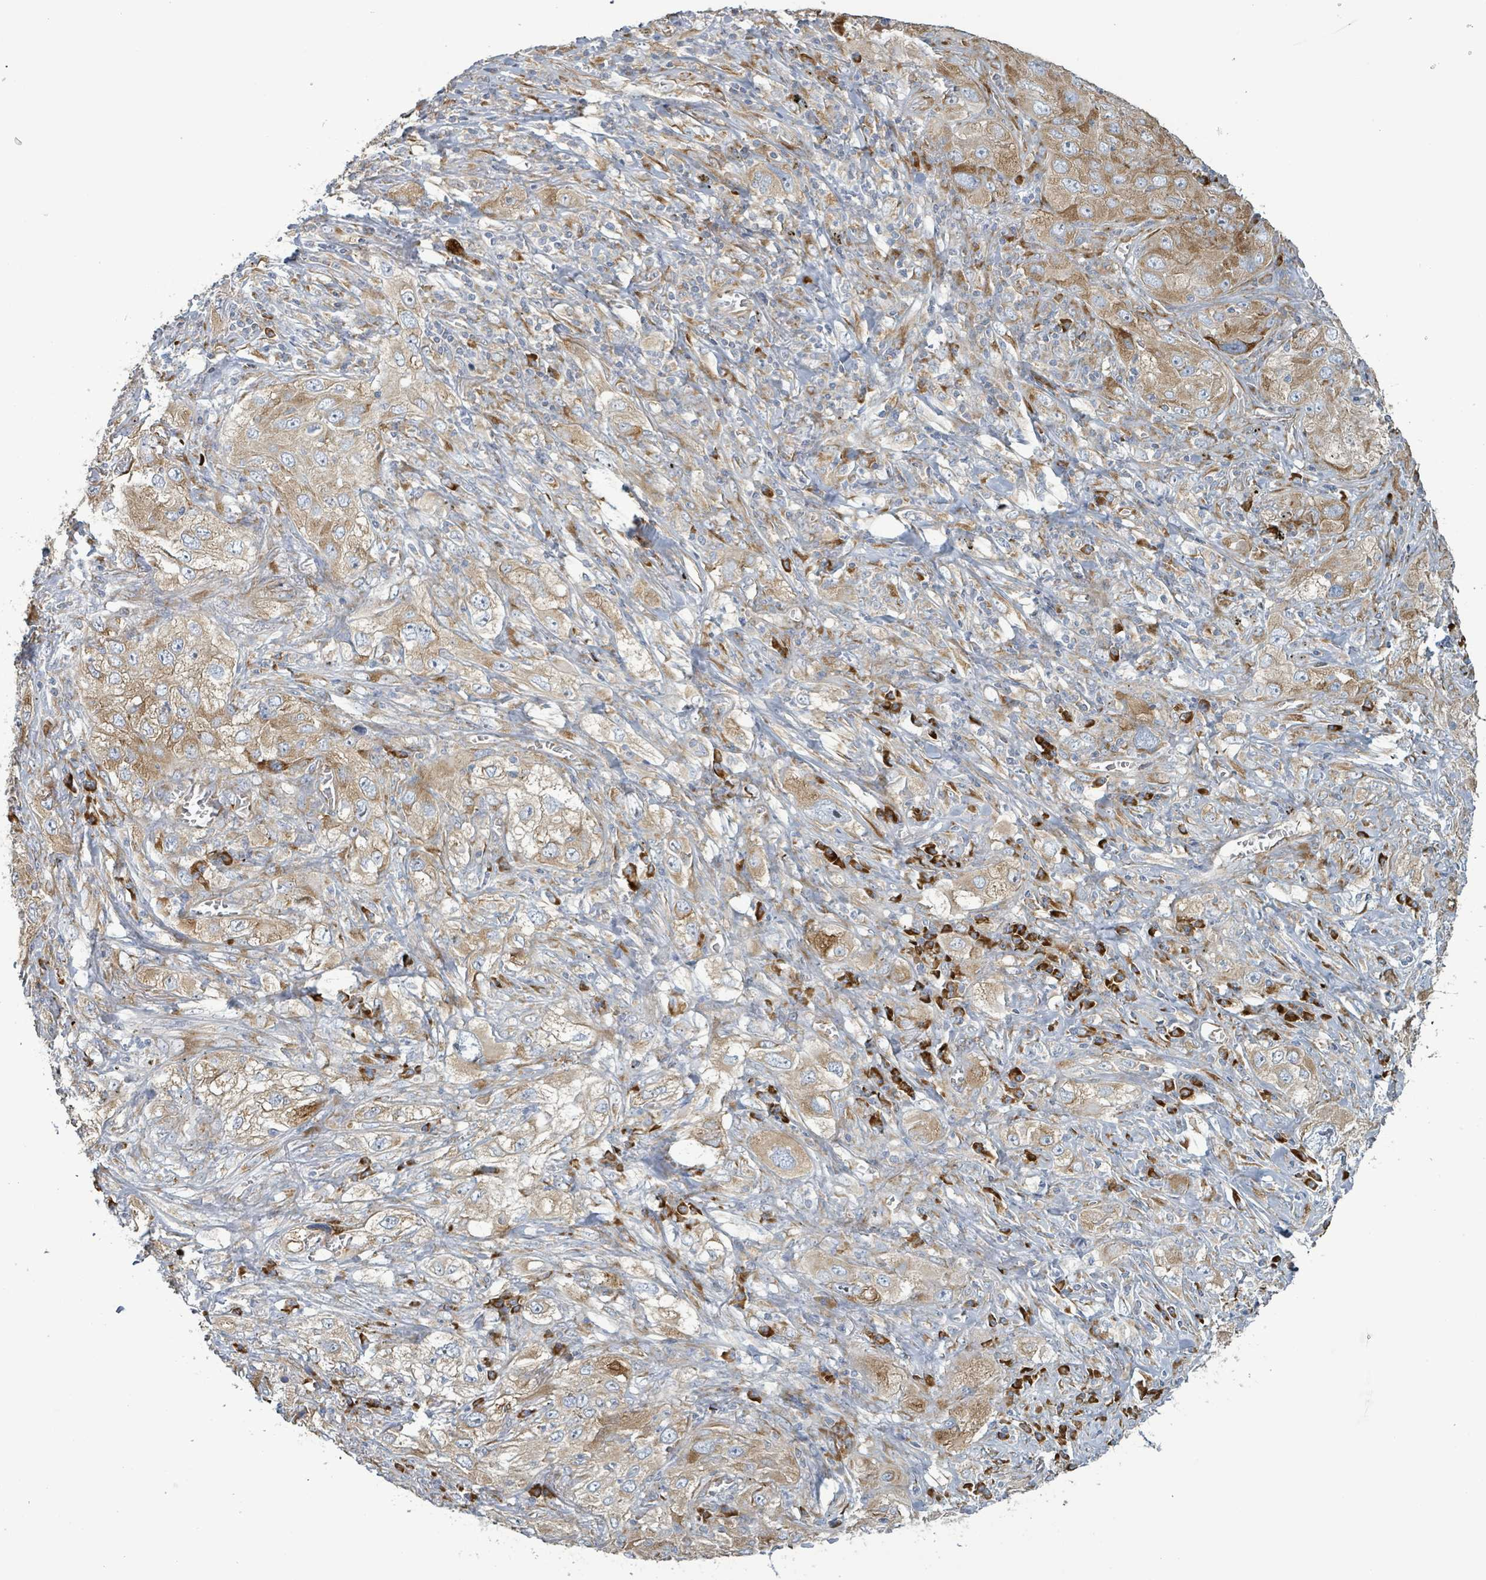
{"staining": {"intensity": "moderate", "quantity": "25%-75%", "location": "cytoplasmic/membranous"}, "tissue": "lung cancer", "cell_type": "Tumor cells", "image_type": "cancer", "snomed": [{"axis": "morphology", "description": "Squamous cell carcinoma, NOS"}, {"axis": "topography", "description": "Lung"}], "caption": "Protein staining exhibits moderate cytoplasmic/membranous positivity in about 25%-75% of tumor cells in squamous cell carcinoma (lung).", "gene": "RPL32", "patient": {"sex": "female", "age": 69}}